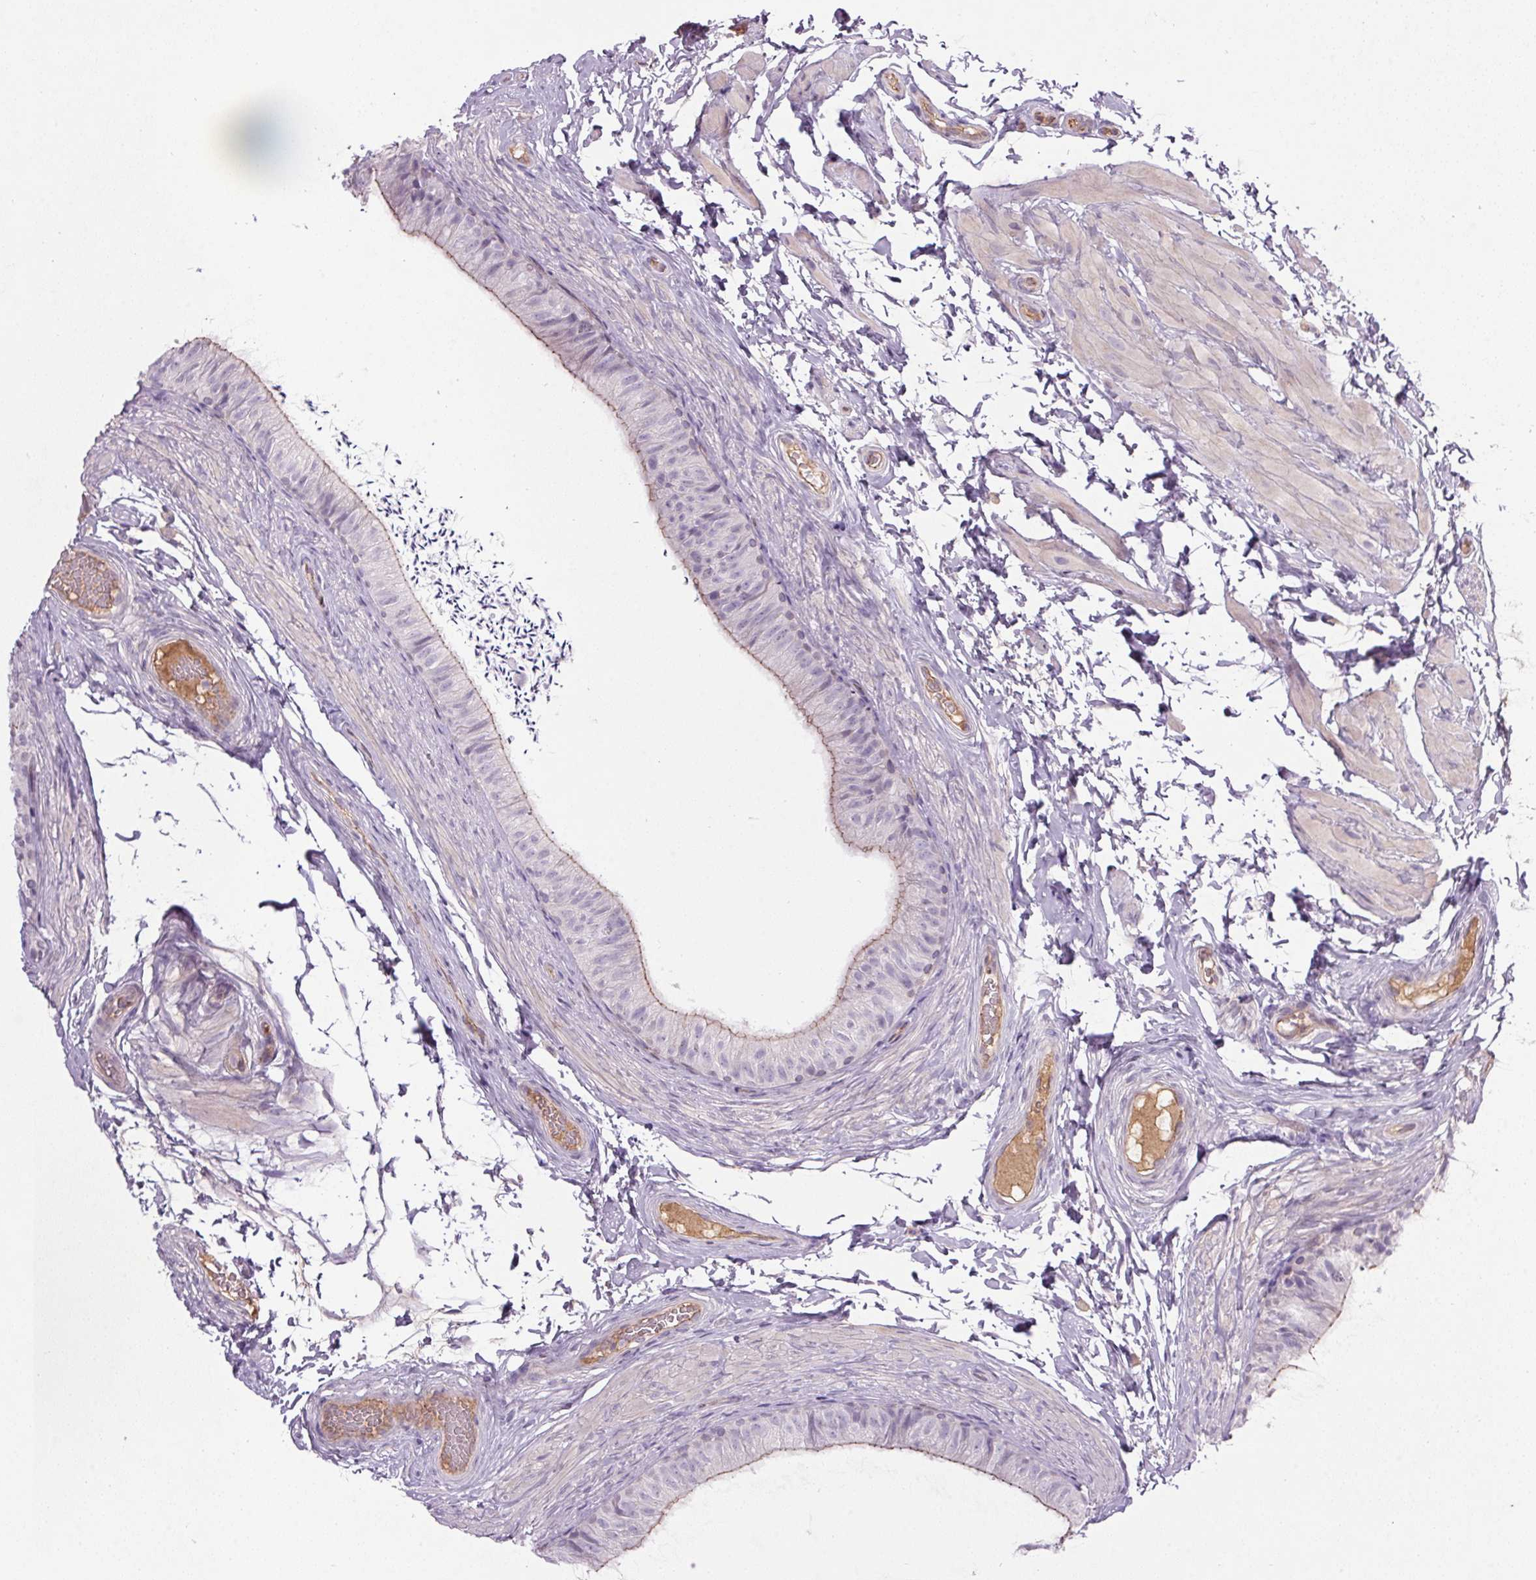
{"staining": {"intensity": "negative", "quantity": "none", "location": "none"}, "tissue": "epididymis", "cell_type": "Glandular cells", "image_type": "normal", "snomed": [{"axis": "morphology", "description": "Normal tissue, NOS"}, {"axis": "topography", "description": "Epididymis, spermatic cord, NOS"}, {"axis": "topography", "description": "Epididymis"}, {"axis": "topography", "description": "Peripheral nerve tissue"}], "caption": "Glandular cells show no significant expression in unremarkable epididymis.", "gene": "APOC4", "patient": {"sex": "male", "age": 29}}